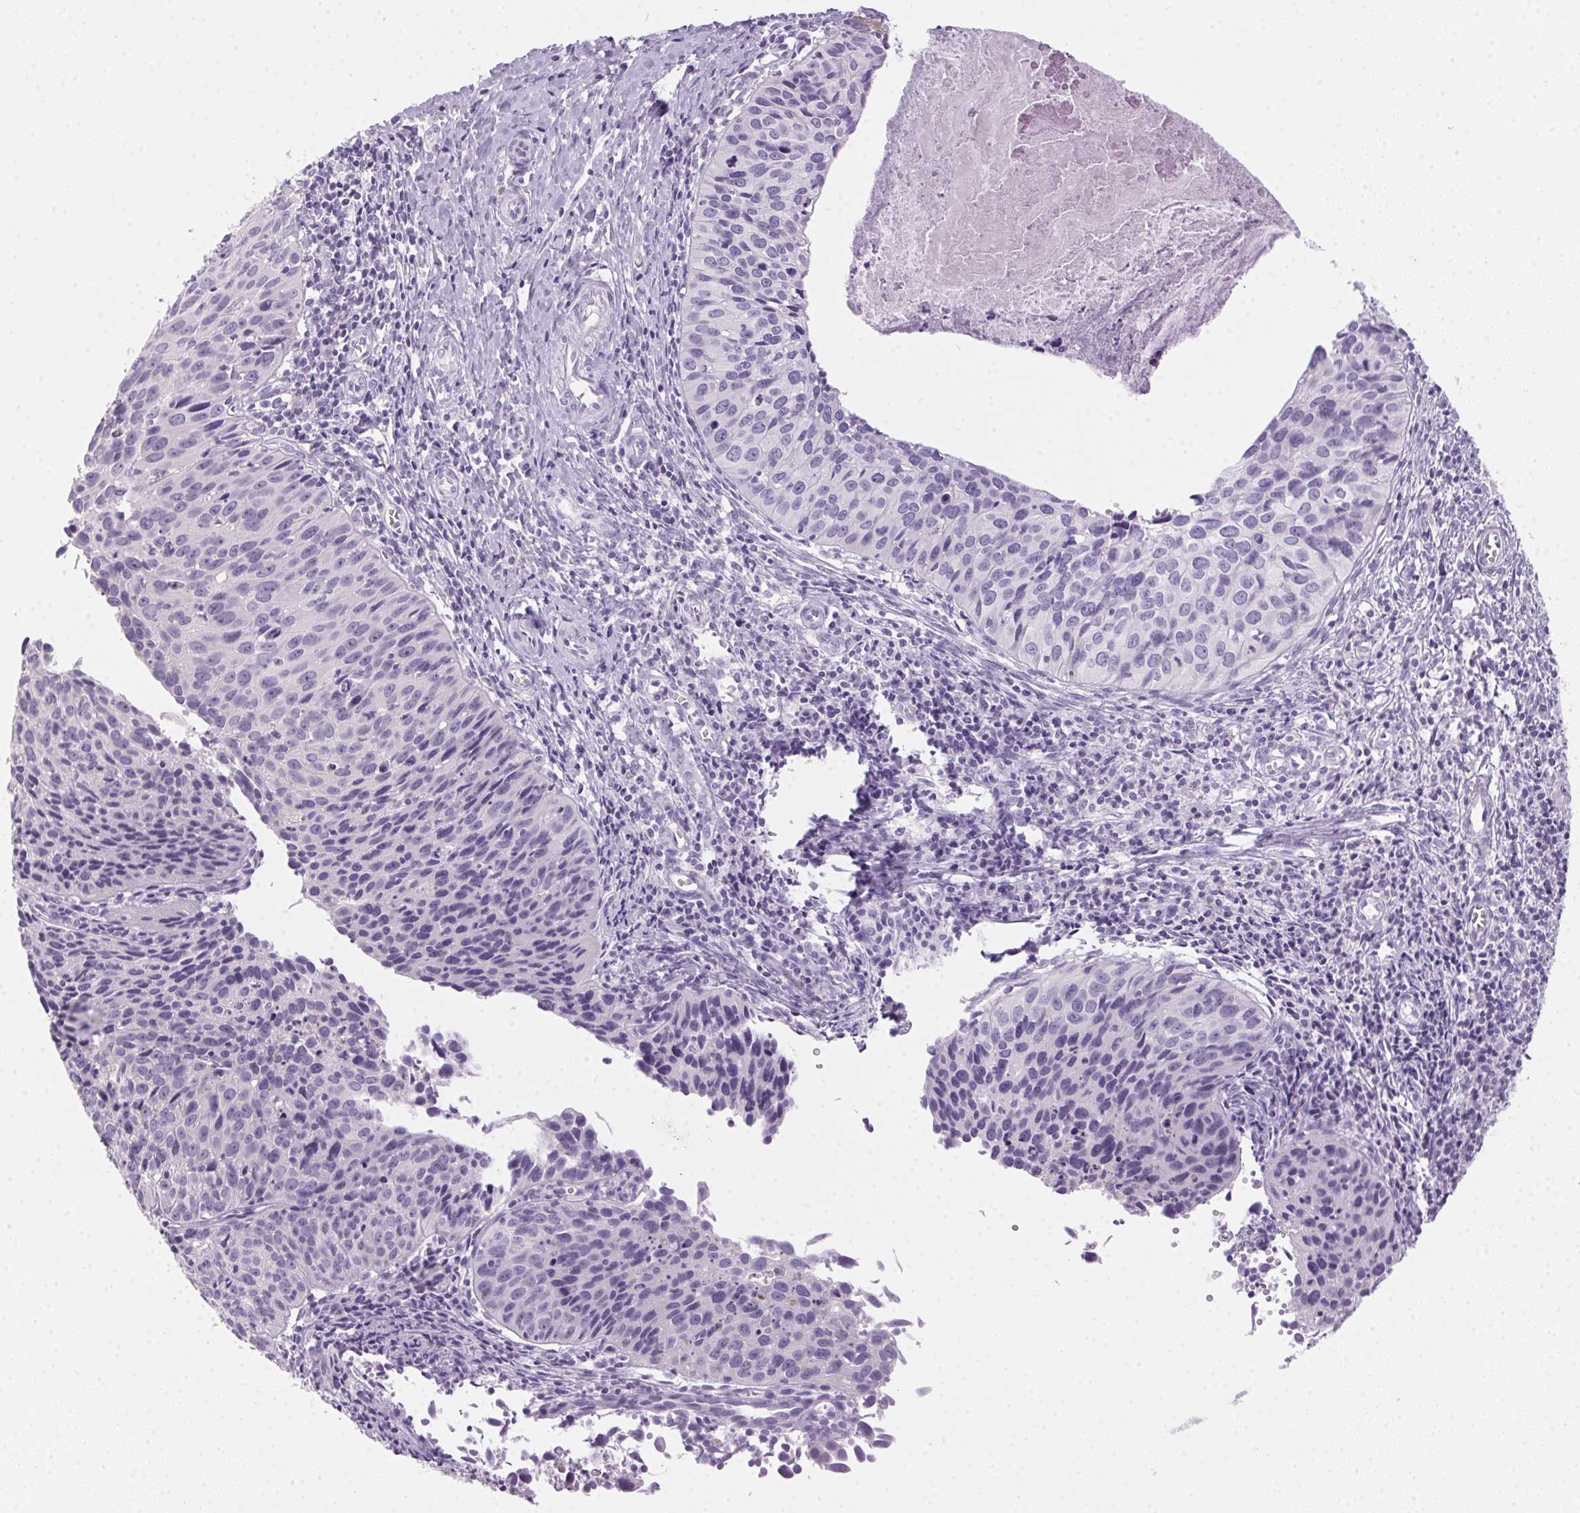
{"staining": {"intensity": "negative", "quantity": "none", "location": "none"}, "tissue": "cervical cancer", "cell_type": "Tumor cells", "image_type": "cancer", "snomed": [{"axis": "morphology", "description": "Squamous cell carcinoma, NOS"}, {"axis": "topography", "description": "Cervix"}], "caption": "The IHC micrograph has no significant expression in tumor cells of cervical cancer (squamous cell carcinoma) tissue.", "gene": "POPDC2", "patient": {"sex": "female", "age": 31}}